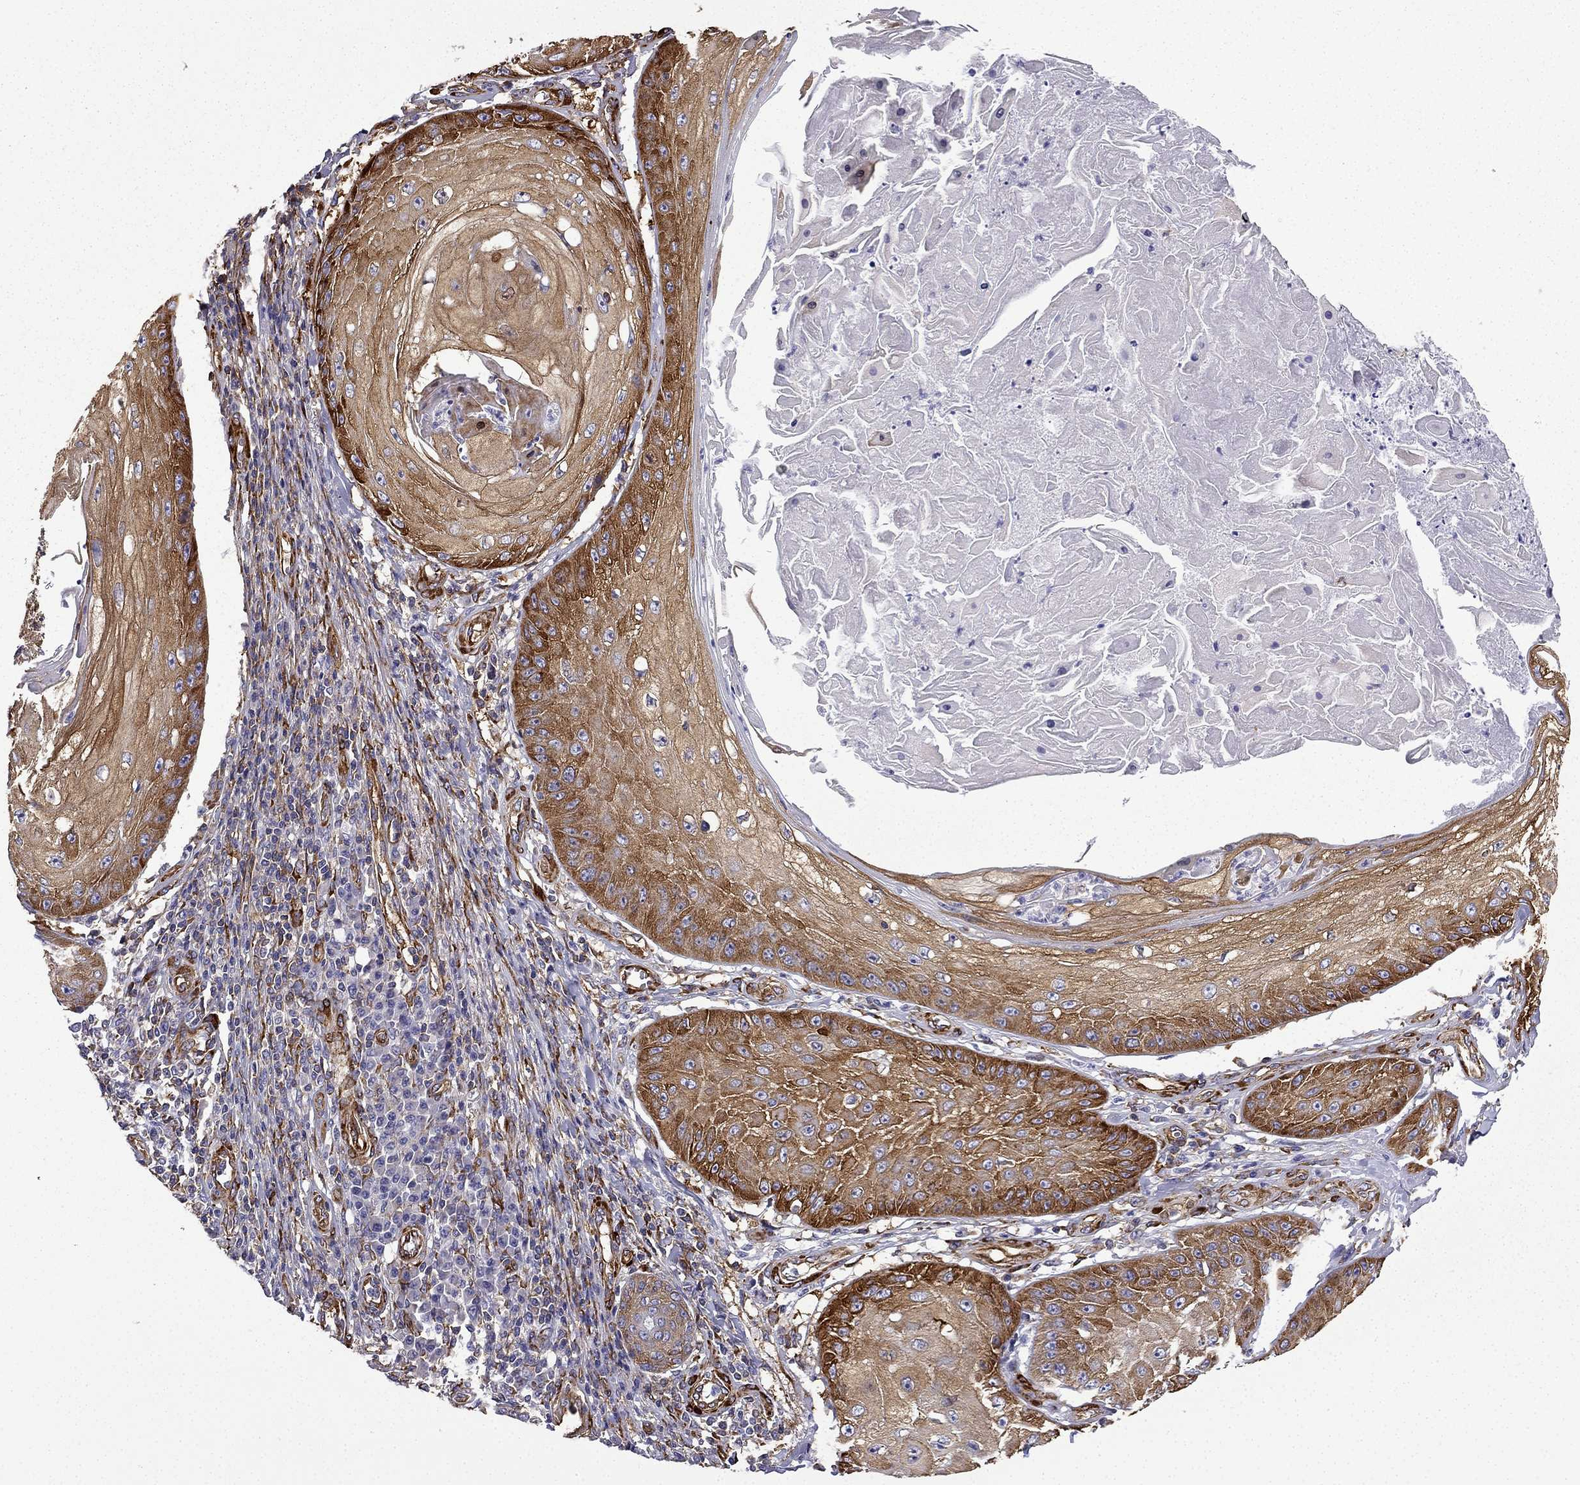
{"staining": {"intensity": "moderate", "quantity": ">75%", "location": "cytoplasmic/membranous"}, "tissue": "skin cancer", "cell_type": "Tumor cells", "image_type": "cancer", "snomed": [{"axis": "morphology", "description": "Squamous cell carcinoma, NOS"}, {"axis": "topography", "description": "Skin"}], "caption": "A brown stain shows moderate cytoplasmic/membranous staining of a protein in skin cancer tumor cells.", "gene": "MAP4", "patient": {"sex": "male", "age": 70}}